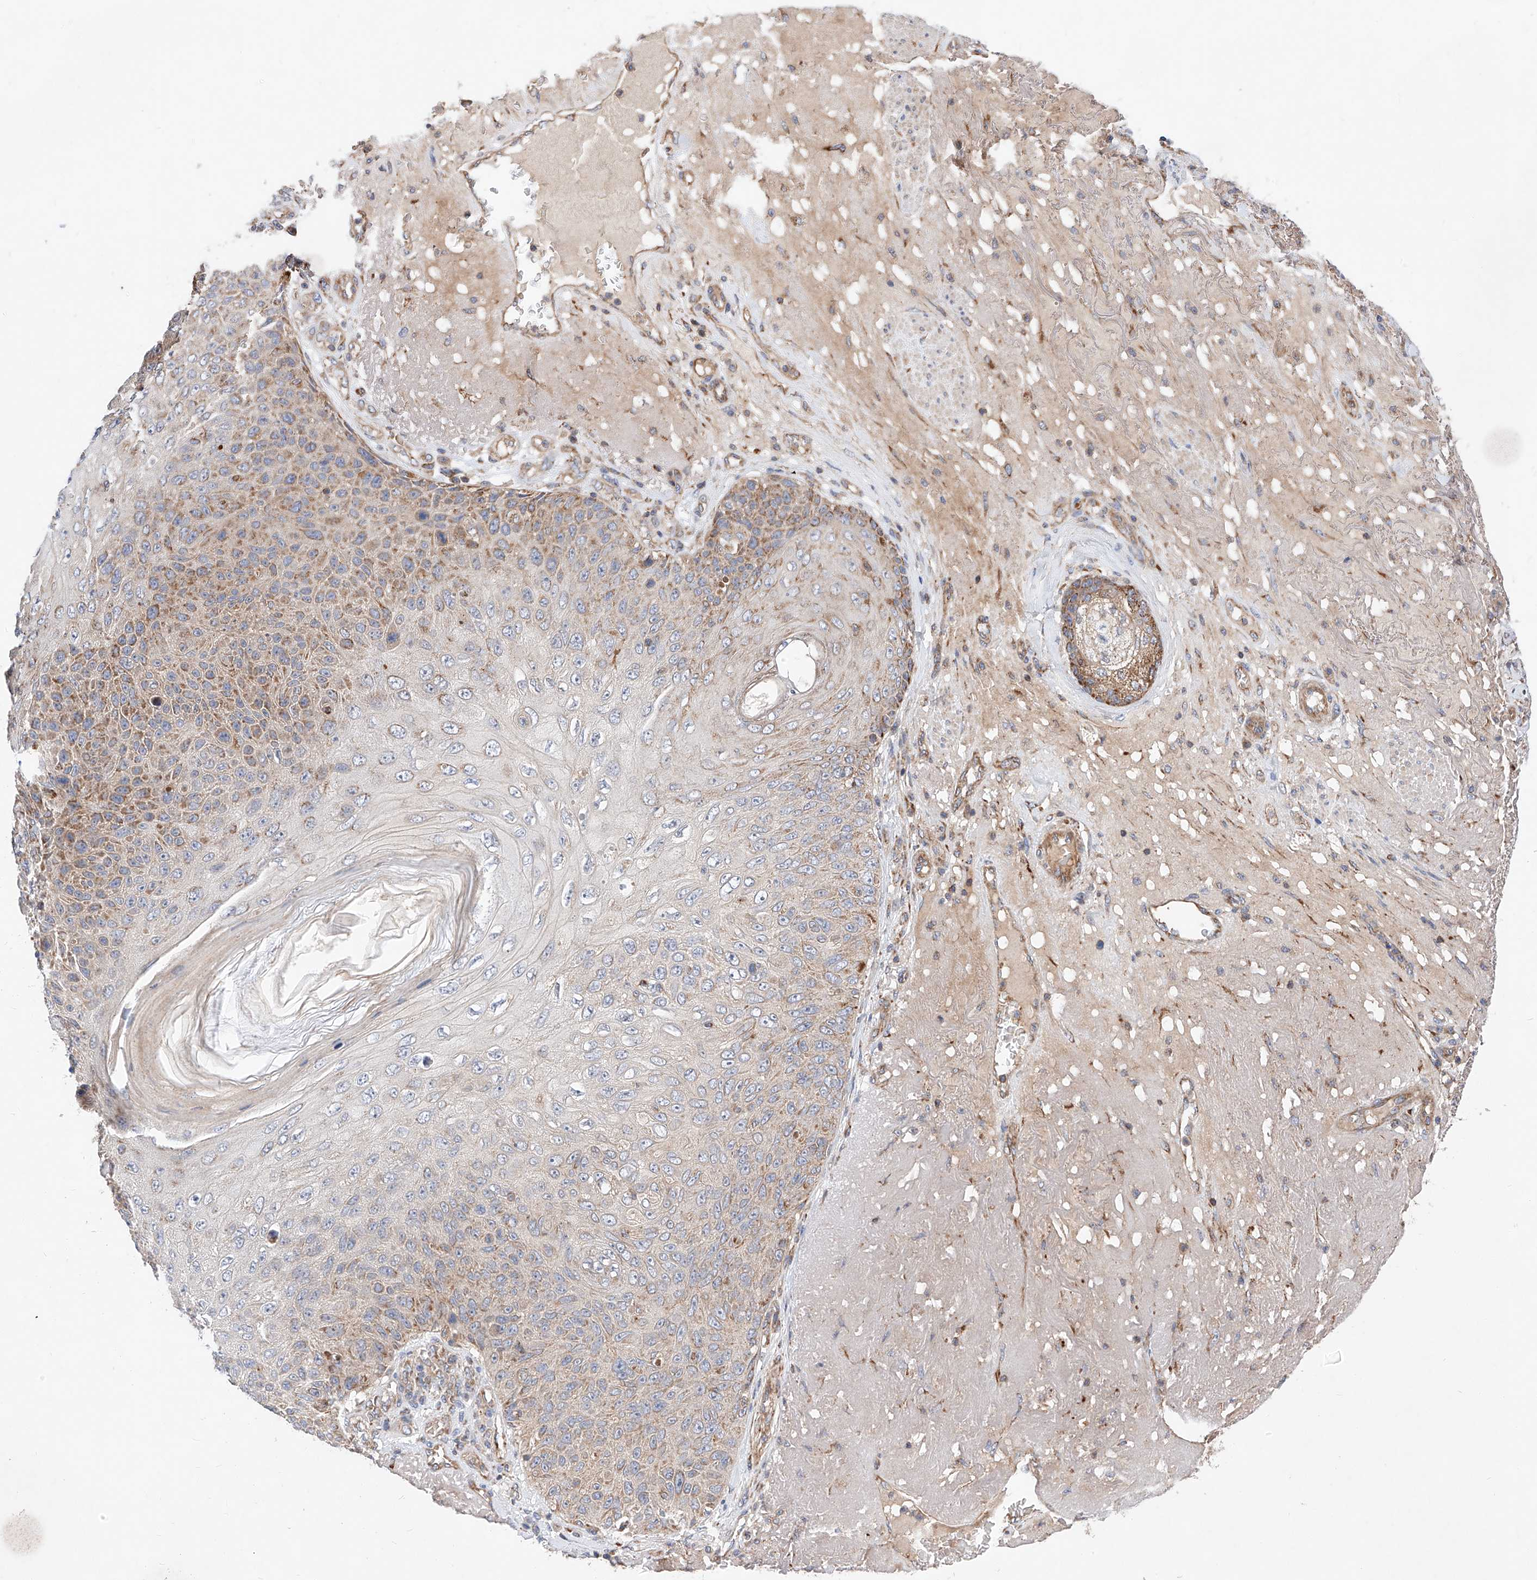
{"staining": {"intensity": "moderate", "quantity": ">75%", "location": "cytoplasmic/membranous"}, "tissue": "skin cancer", "cell_type": "Tumor cells", "image_type": "cancer", "snomed": [{"axis": "morphology", "description": "Squamous cell carcinoma, NOS"}, {"axis": "topography", "description": "Skin"}], "caption": "Approximately >75% of tumor cells in skin squamous cell carcinoma exhibit moderate cytoplasmic/membranous protein expression as visualized by brown immunohistochemical staining.", "gene": "NR1D1", "patient": {"sex": "female", "age": 88}}